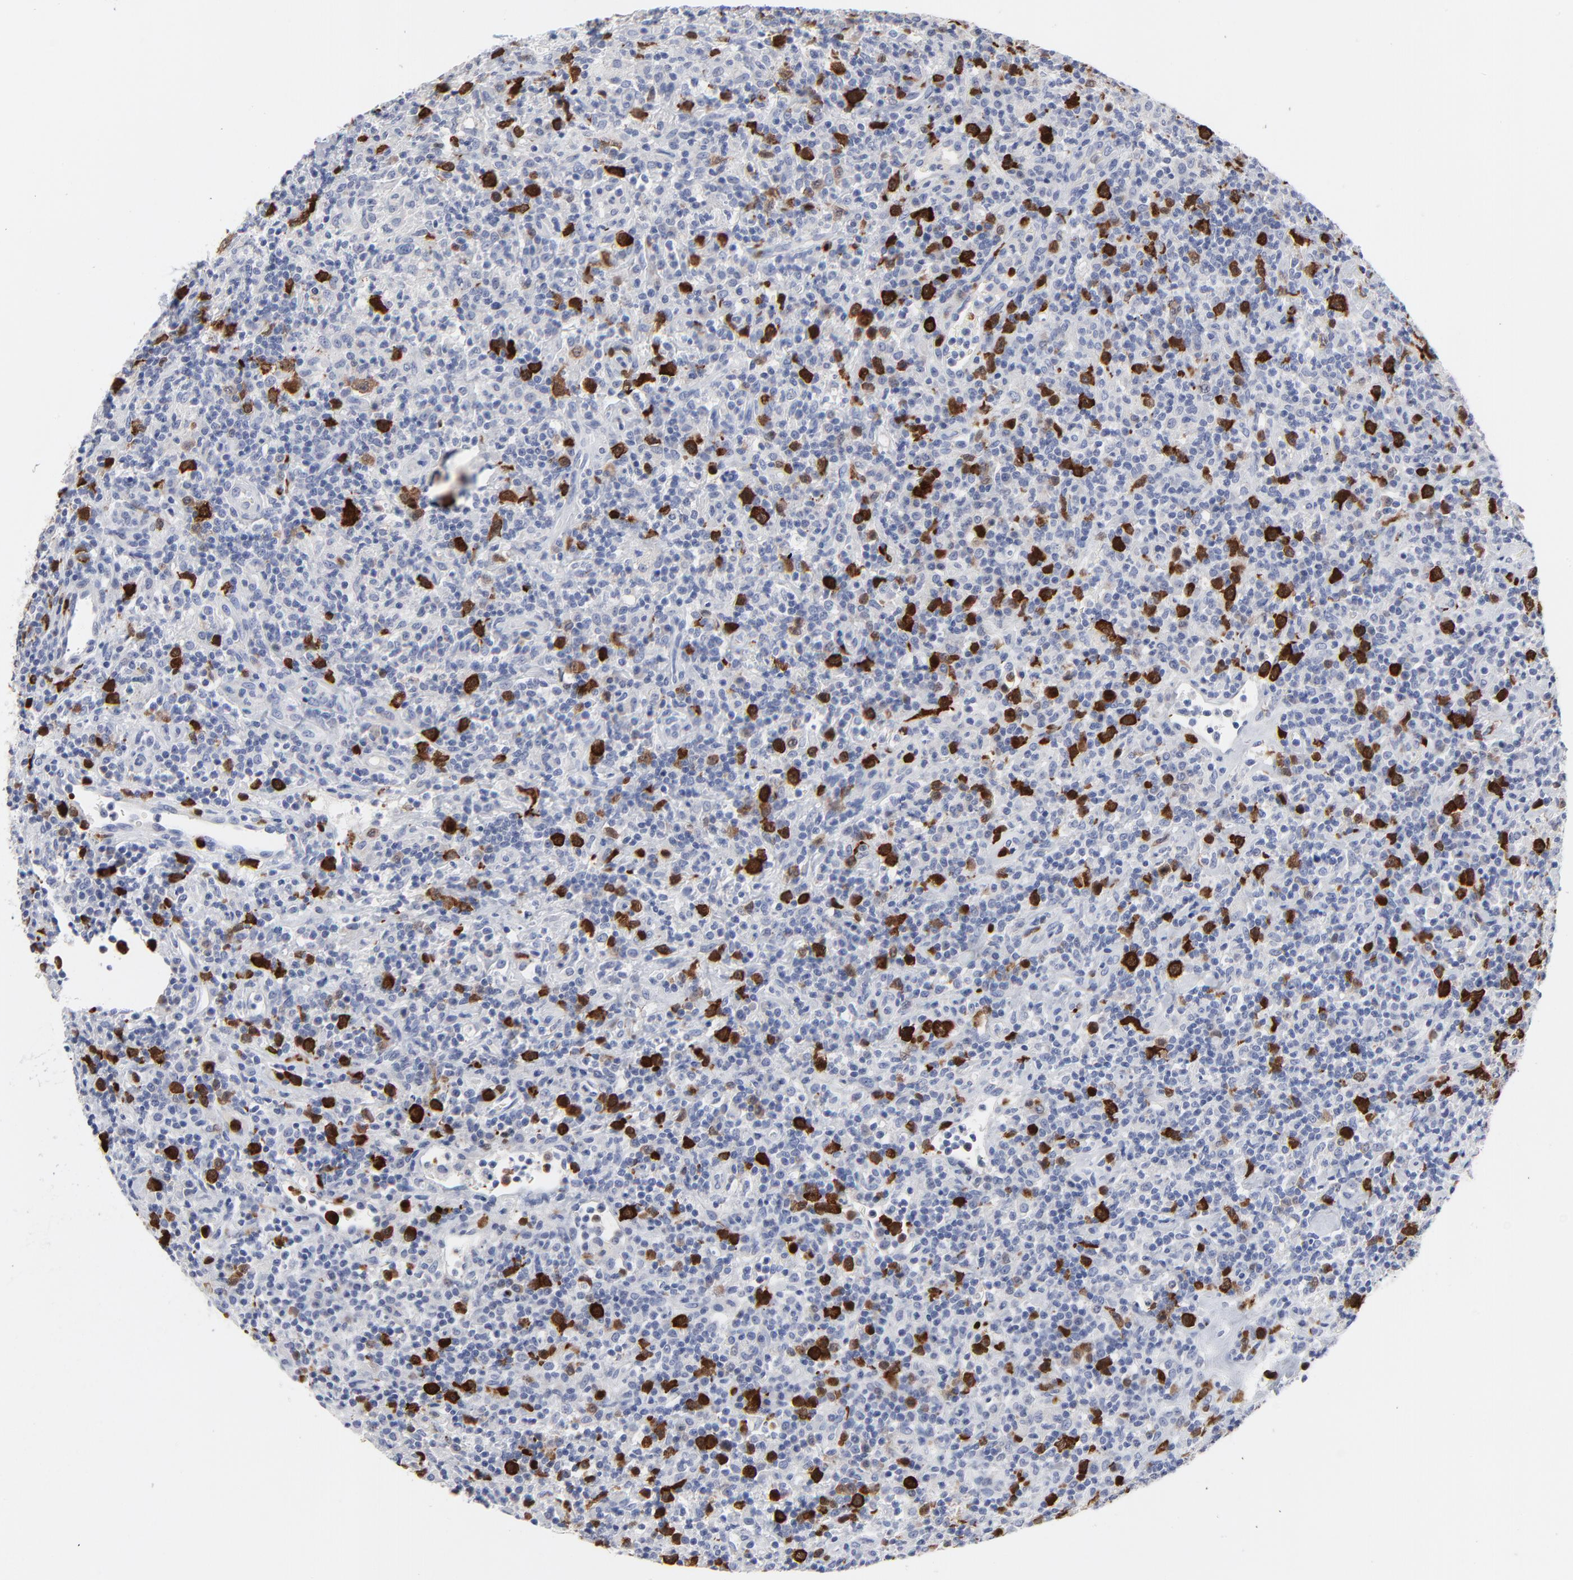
{"staining": {"intensity": "strong", "quantity": "<25%", "location": "cytoplasmic/membranous,nuclear"}, "tissue": "lymphoma", "cell_type": "Tumor cells", "image_type": "cancer", "snomed": [{"axis": "morphology", "description": "Hodgkin's disease, NOS"}, {"axis": "topography", "description": "Lymph node"}], "caption": "The photomicrograph shows a brown stain indicating the presence of a protein in the cytoplasmic/membranous and nuclear of tumor cells in lymphoma. (DAB (3,3'-diaminobenzidine) IHC with brightfield microscopy, high magnification).", "gene": "CDK1", "patient": {"sex": "male", "age": 65}}